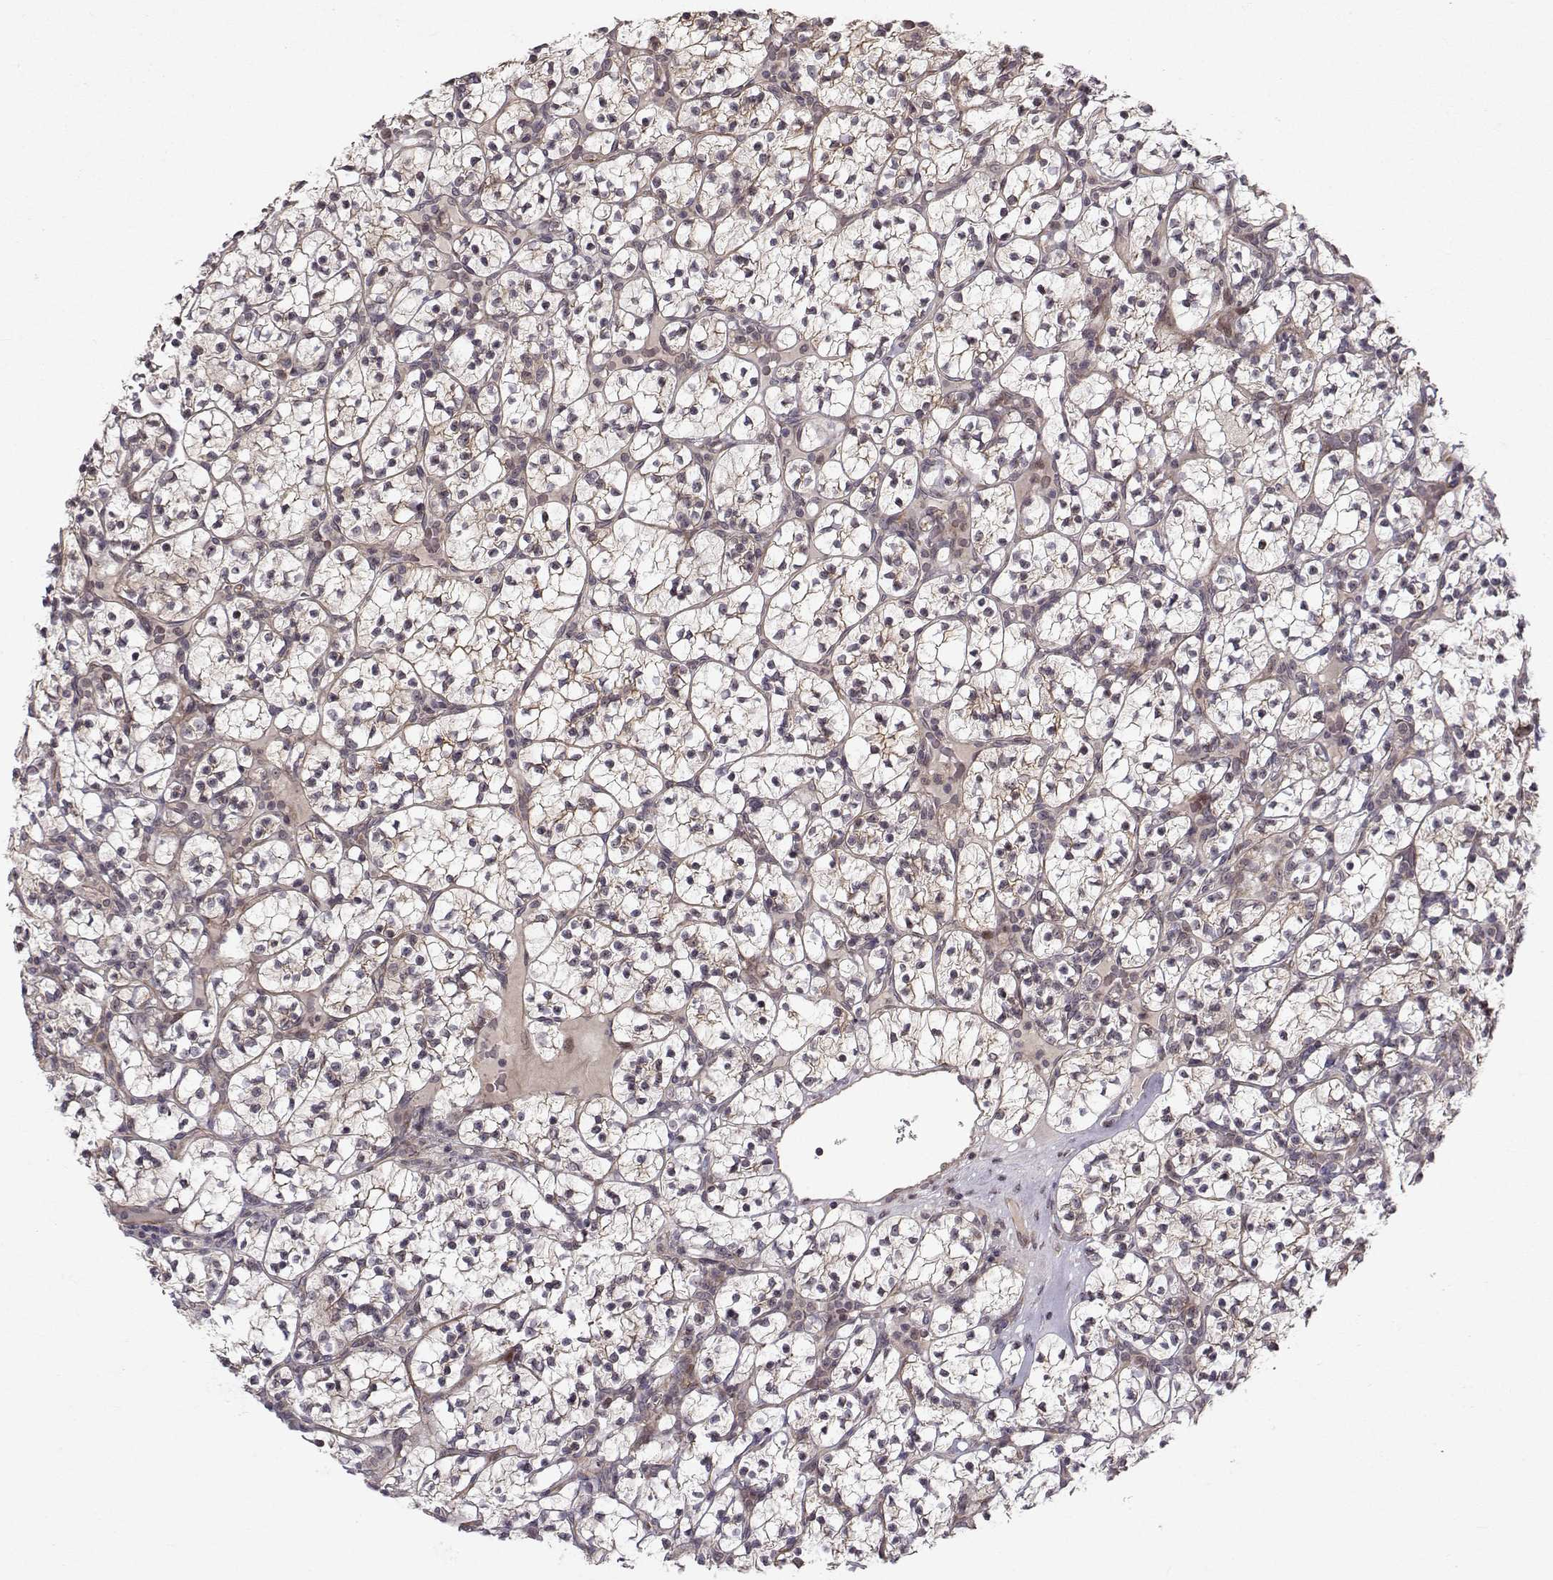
{"staining": {"intensity": "moderate", "quantity": "<25%", "location": "cytoplasmic/membranous"}, "tissue": "renal cancer", "cell_type": "Tumor cells", "image_type": "cancer", "snomed": [{"axis": "morphology", "description": "Adenocarcinoma, NOS"}, {"axis": "topography", "description": "Kidney"}], "caption": "Adenocarcinoma (renal) was stained to show a protein in brown. There is low levels of moderate cytoplasmic/membranous expression in approximately <25% of tumor cells.", "gene": "APC", "patient": {"sex": "female", "age": 89}}